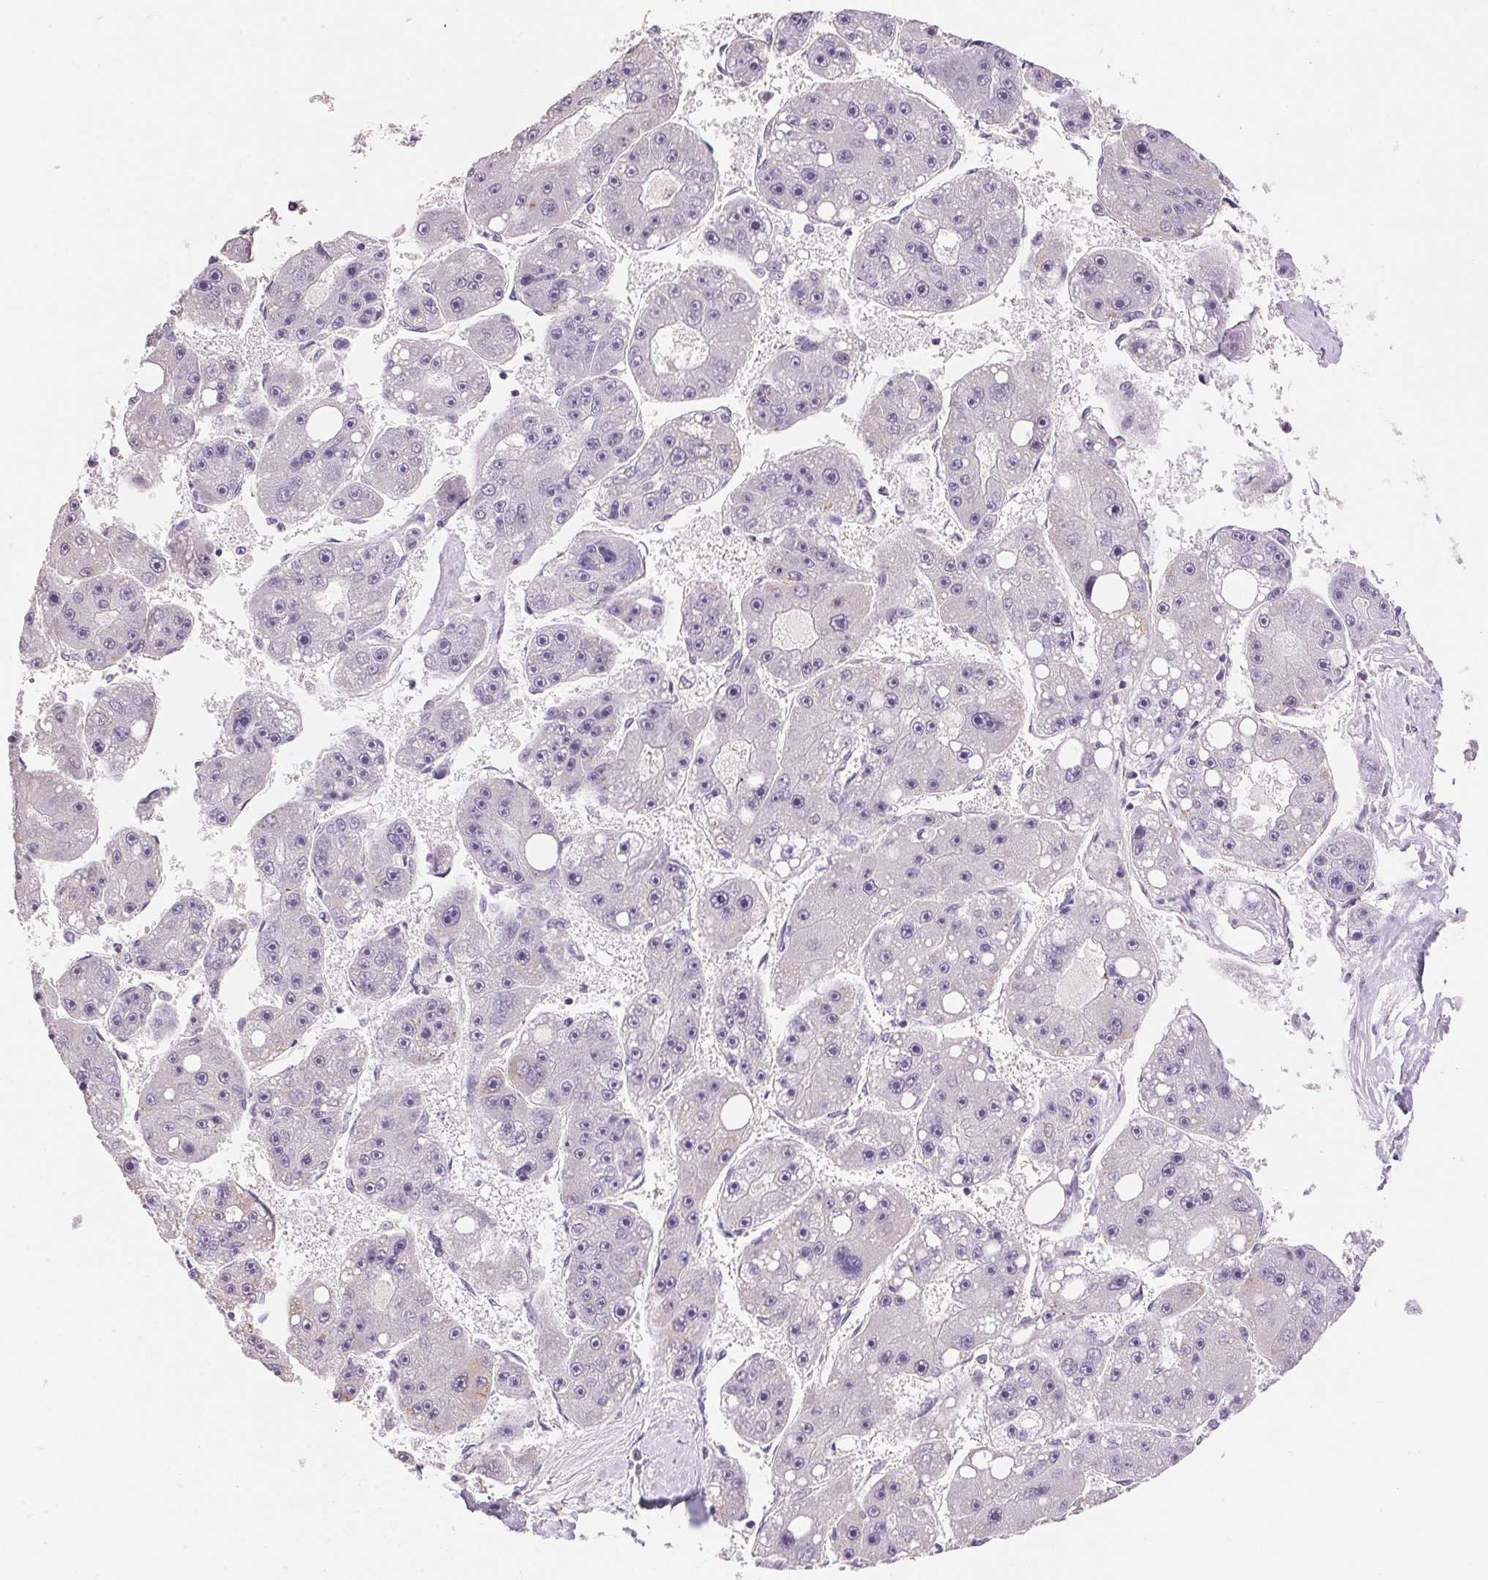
{"staining": {"intensity": "negative", "quantity": "none", "location": "none"}, "tissue": "liver cancer", "cell_type": "Tumor cells", "image_type": "cancer", "snomed": [{"axis": "morphology", "description": "Carcinoma, Hepatocellular, NOS"}, {"axis": "topography", "description": "Liver"}], "caption": "A photomicrograph of human liver cancer is negative for staining in tumor cells.", "gene": "GYG2", "patient": {"sex": "female", "age": 61}}